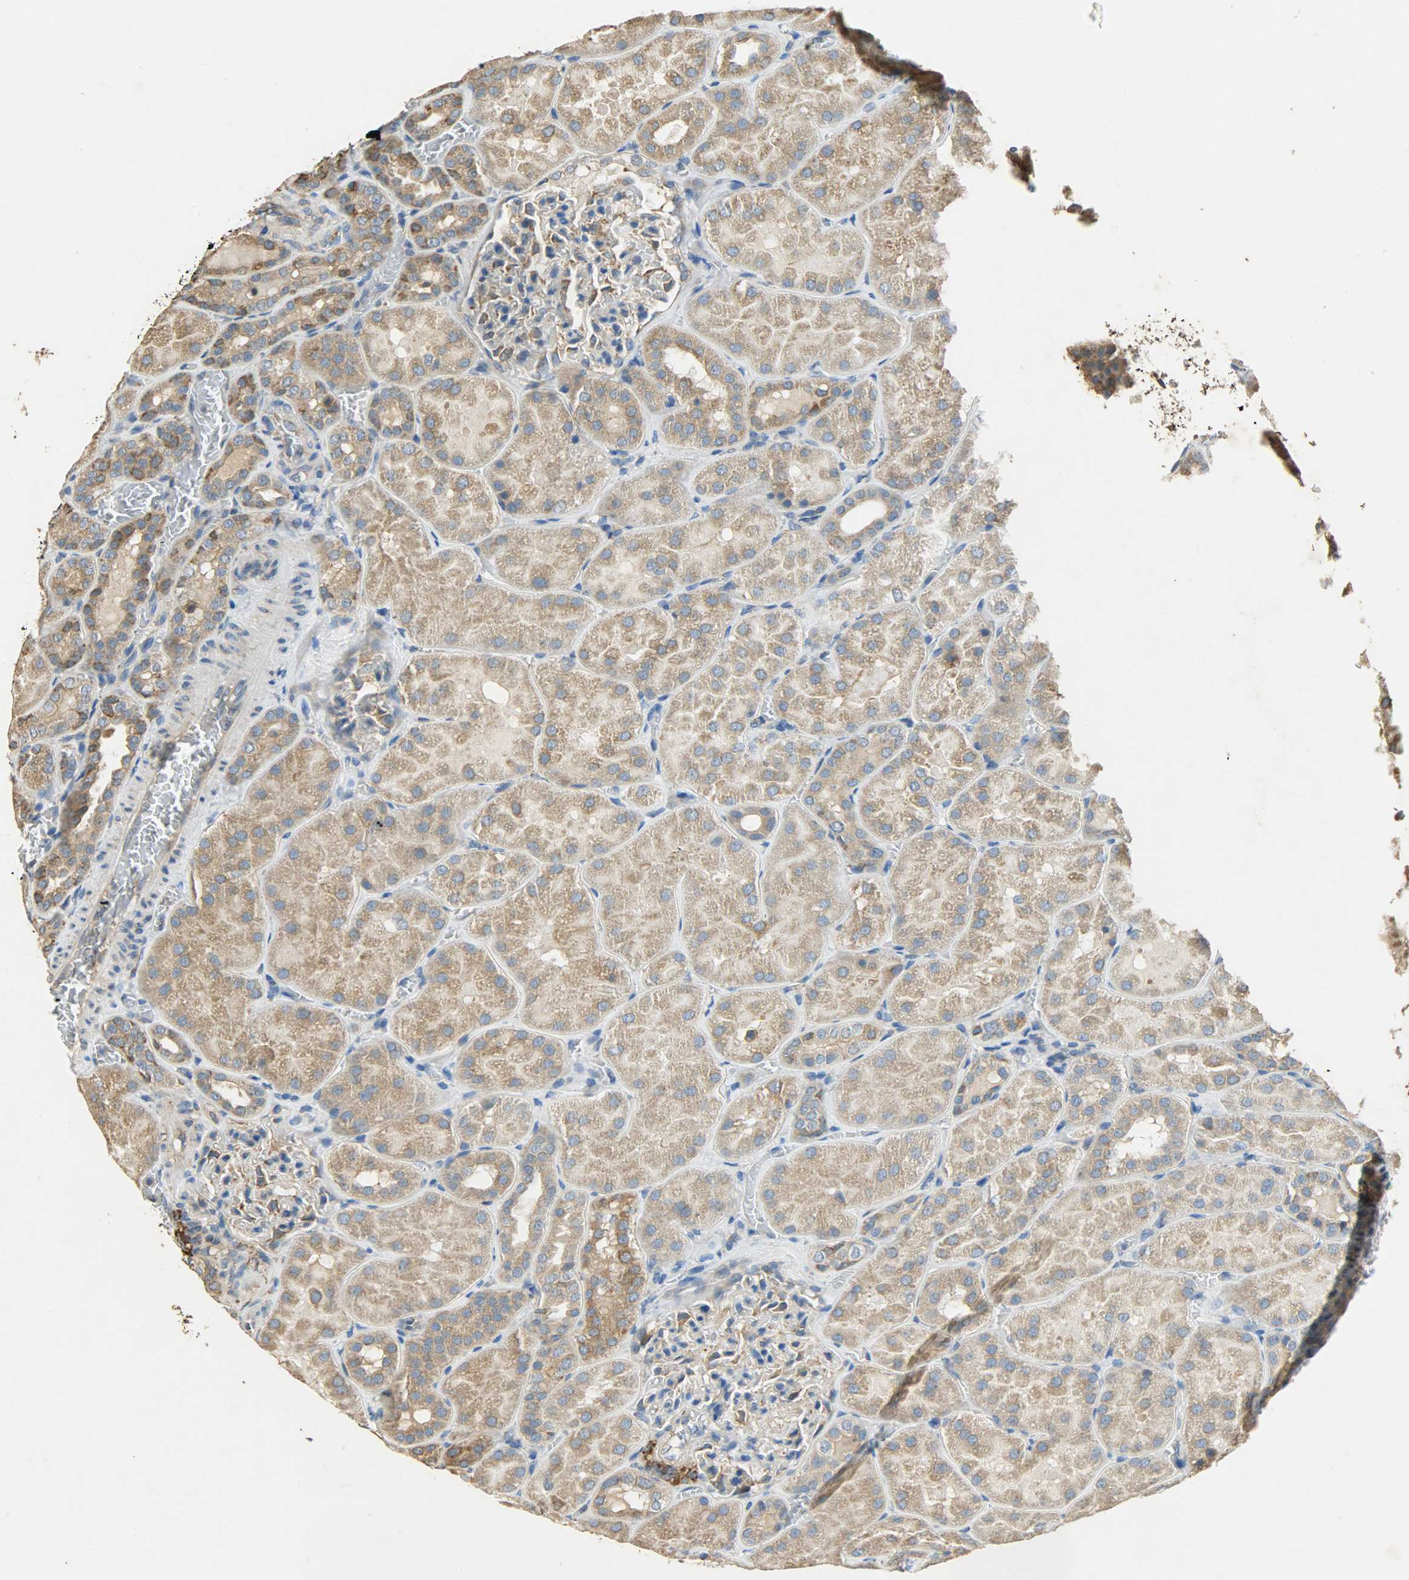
{"staining": {"intensity": "weak", "quantity": ">75%", "location": "cytoplasmic/membranous"}, "tissue": "kidney", "cell_type": "Cells in glomeruli", "image_type": "normal", "snomed": [{"axis": "morphology", "description": "Normal tissue, NOS"}, {"axis": "topography", "description": "Kidney"}], "caption": "Brown immunohistochemical staining in benign kidney exhibits weak cytoplasmic/membranous expression in approximately >75% of cells in glomeruli. (DAB IHC with brightfield microscopy, high magnification).", "gene": "HSPA5", "patient": {"sex": "male", "age": 28}}